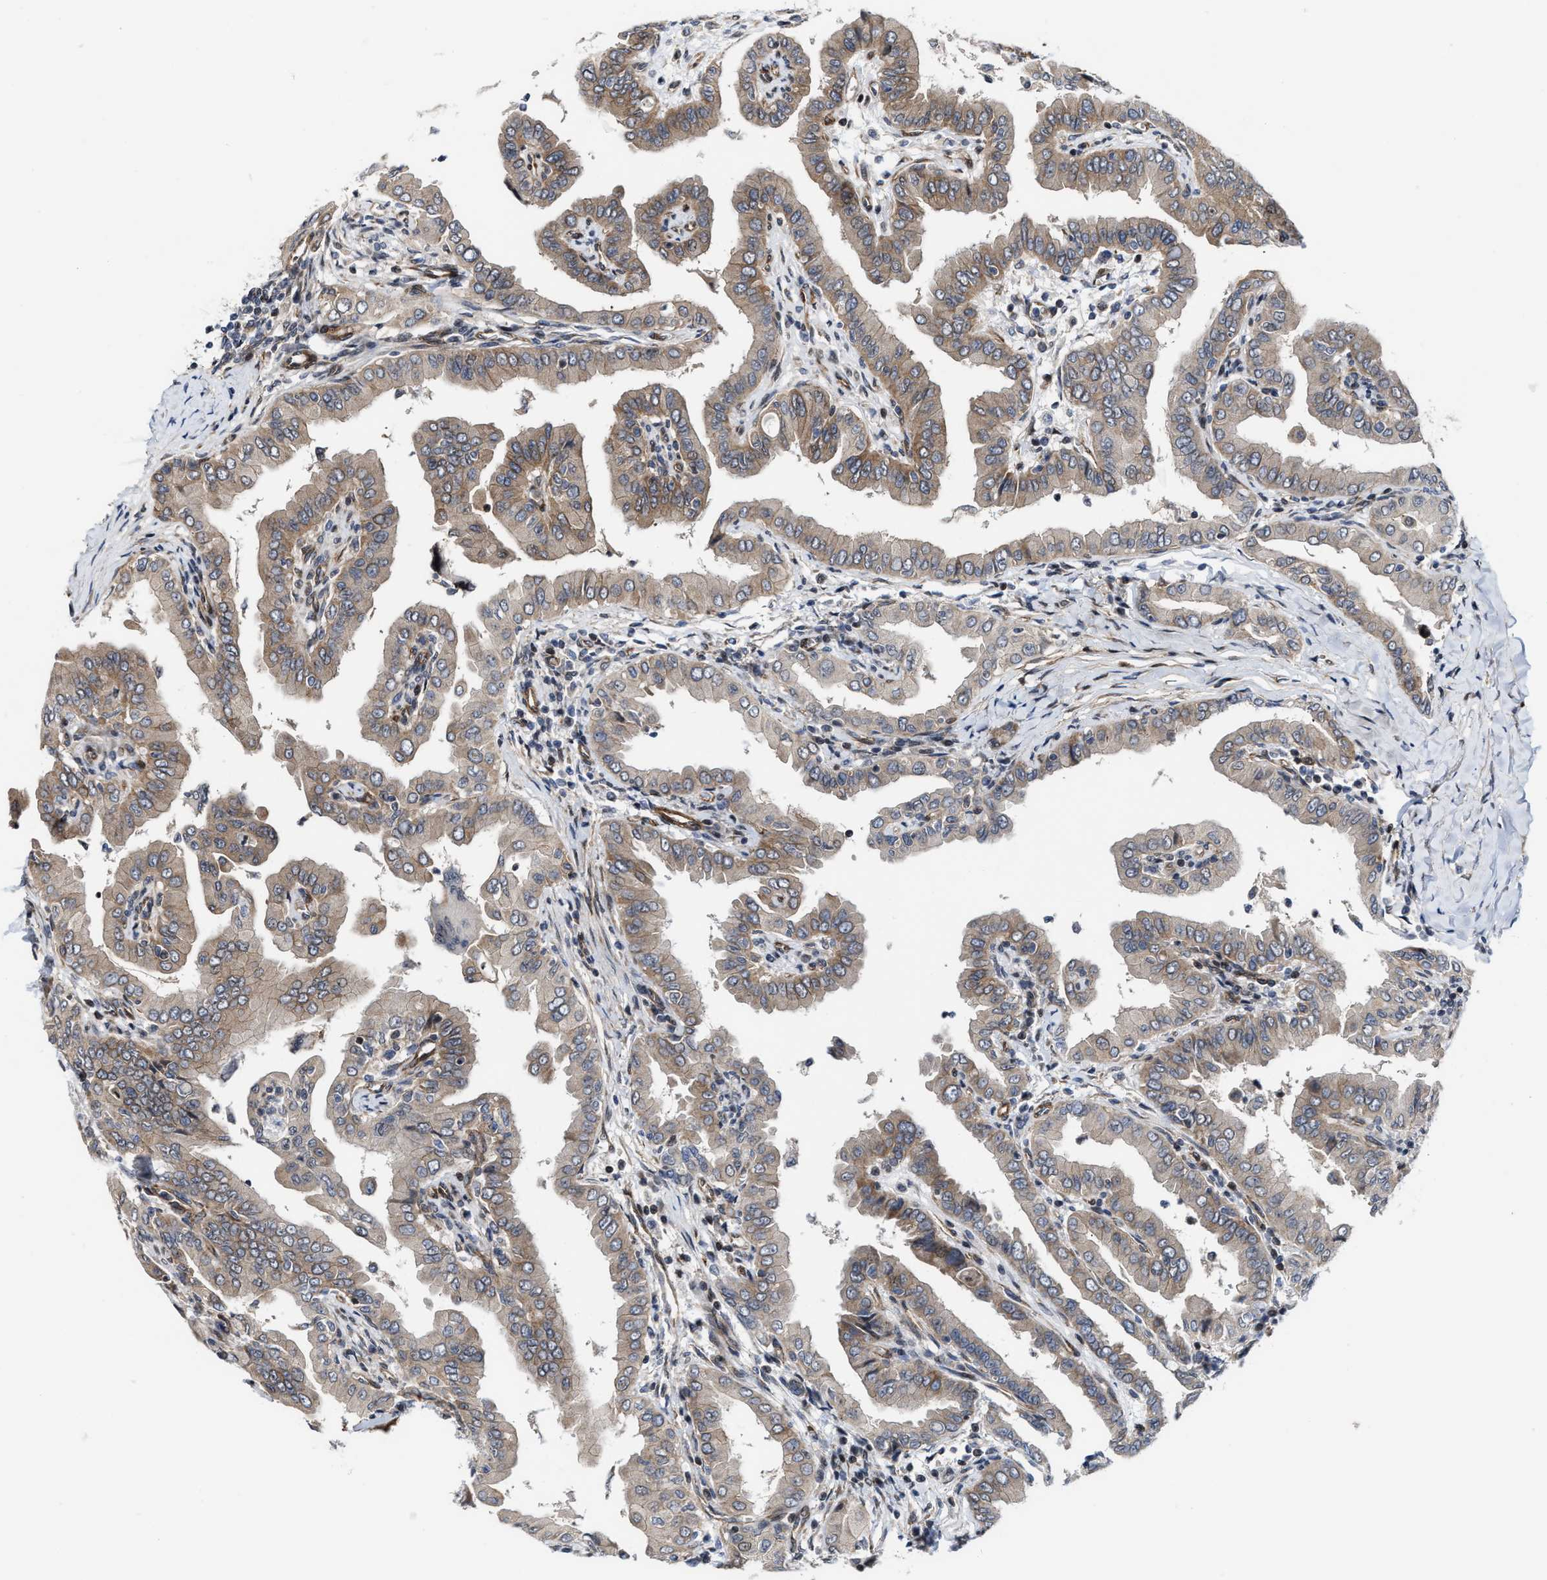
{"staining": {"intensity": "weak", "quantity": ">75%", "location": "cytoplasmic/membranous"}, "tissue": "thyroid cancer", "cell_type": "Tumor cells", "image_type": "cancer", "snomed": [{"axis": "morphology", "description": "Papillary adenocarcinoma, NOS"}, {"axis": "topography", "description": "Thyroid gland"}], "caption": "IHC micrograph of thyroid cancer stained for a protein (brown), which shows low levels of weak cytoplasmic/membranous staining in about >75% of tumor cells.", "gene": "TGFB1I1", "patient": {"sex": "male", "age": 33}}